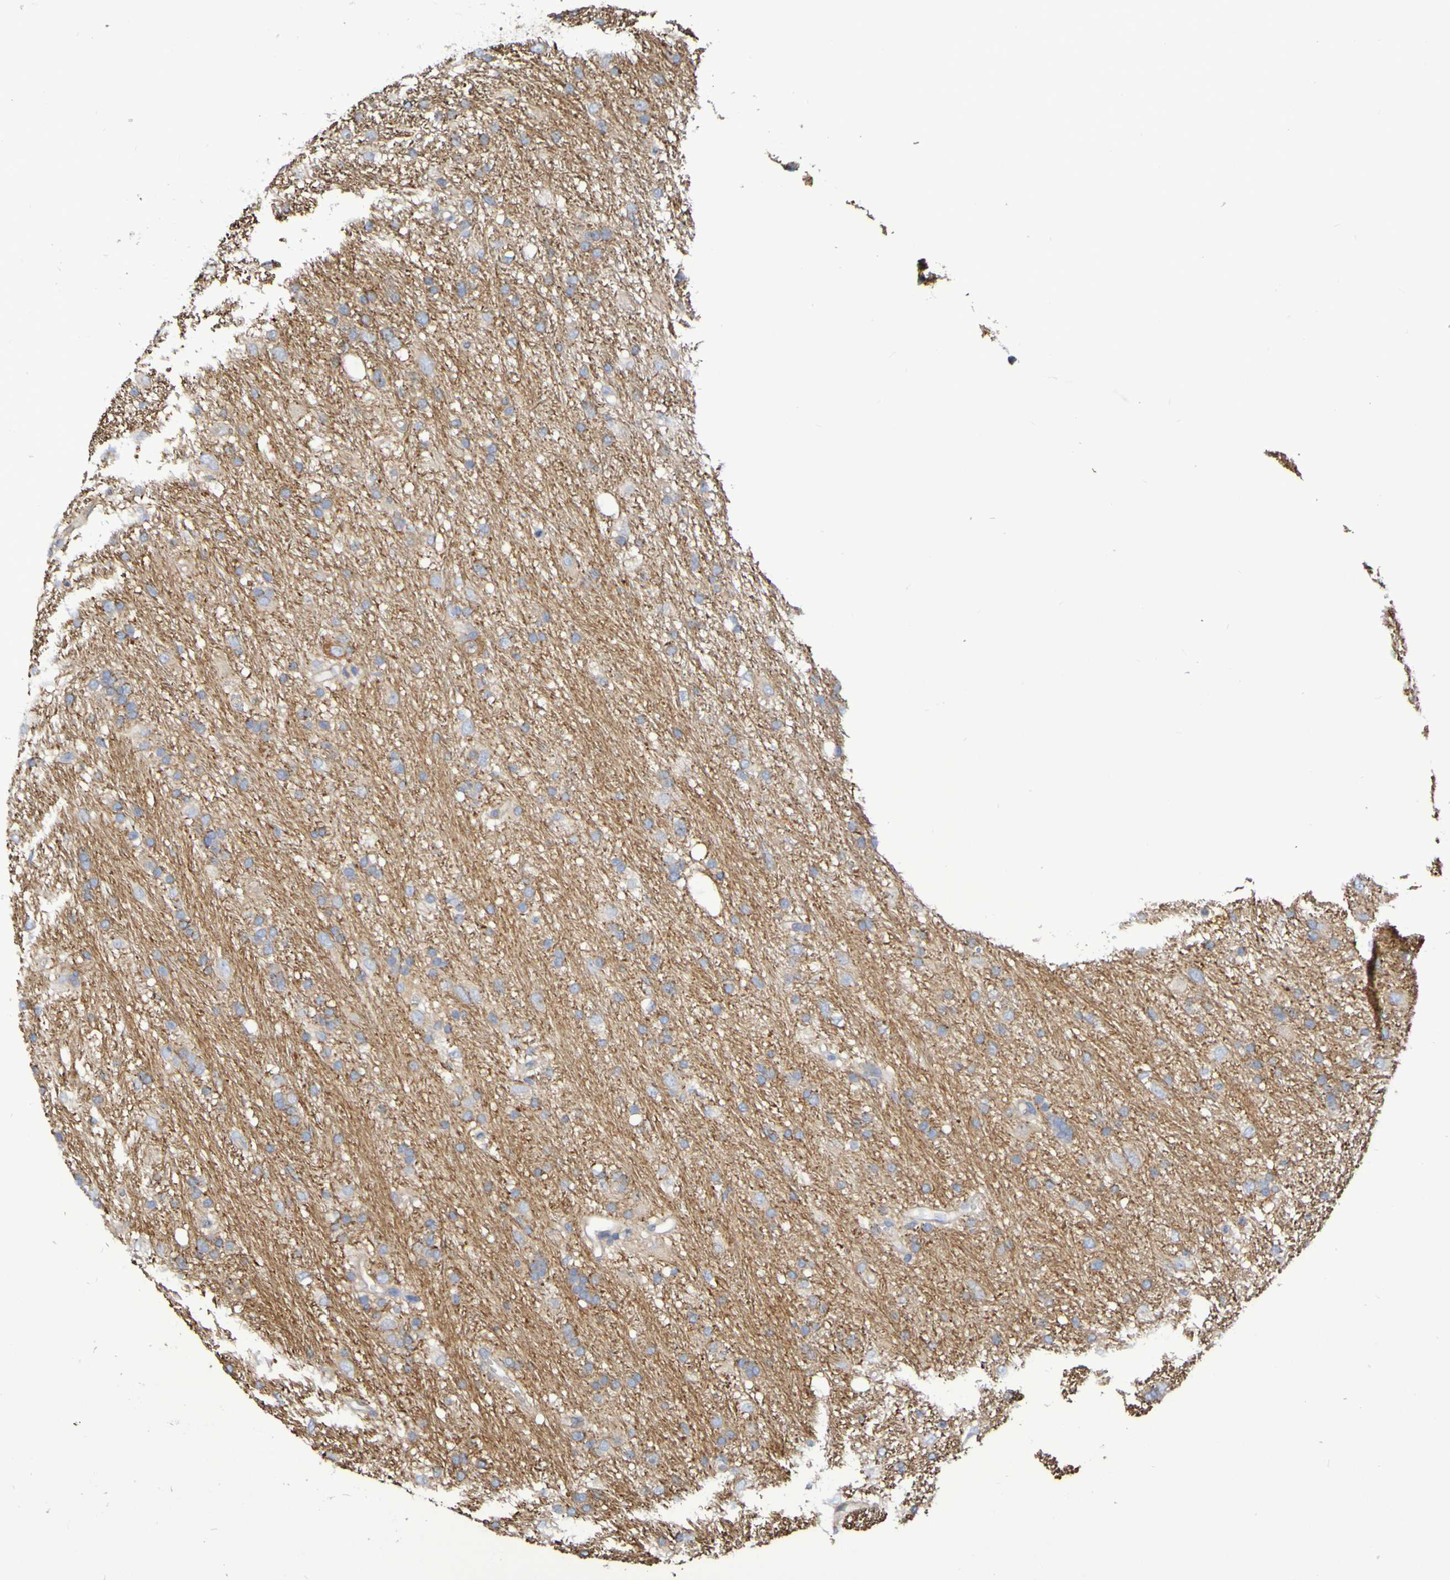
{"staining": {"intensity": "weak", "quantity": "<25%", "location": "cytoplasmic/membranous"}, "tissue": "glioma", "cell_type": "Tumor cells", "image_type": "cancer", "snomed": [{"axis": "morphology", "description": "Glioma, malignant, Low grade"}, {"axis": "topography", "description": "Brain"}], "caption": "This is an IHC image of human glioma. There is no positivity in tumor cells.", "gene": "SYNJ1", "patient": {"sex": "male", "age": 77}}